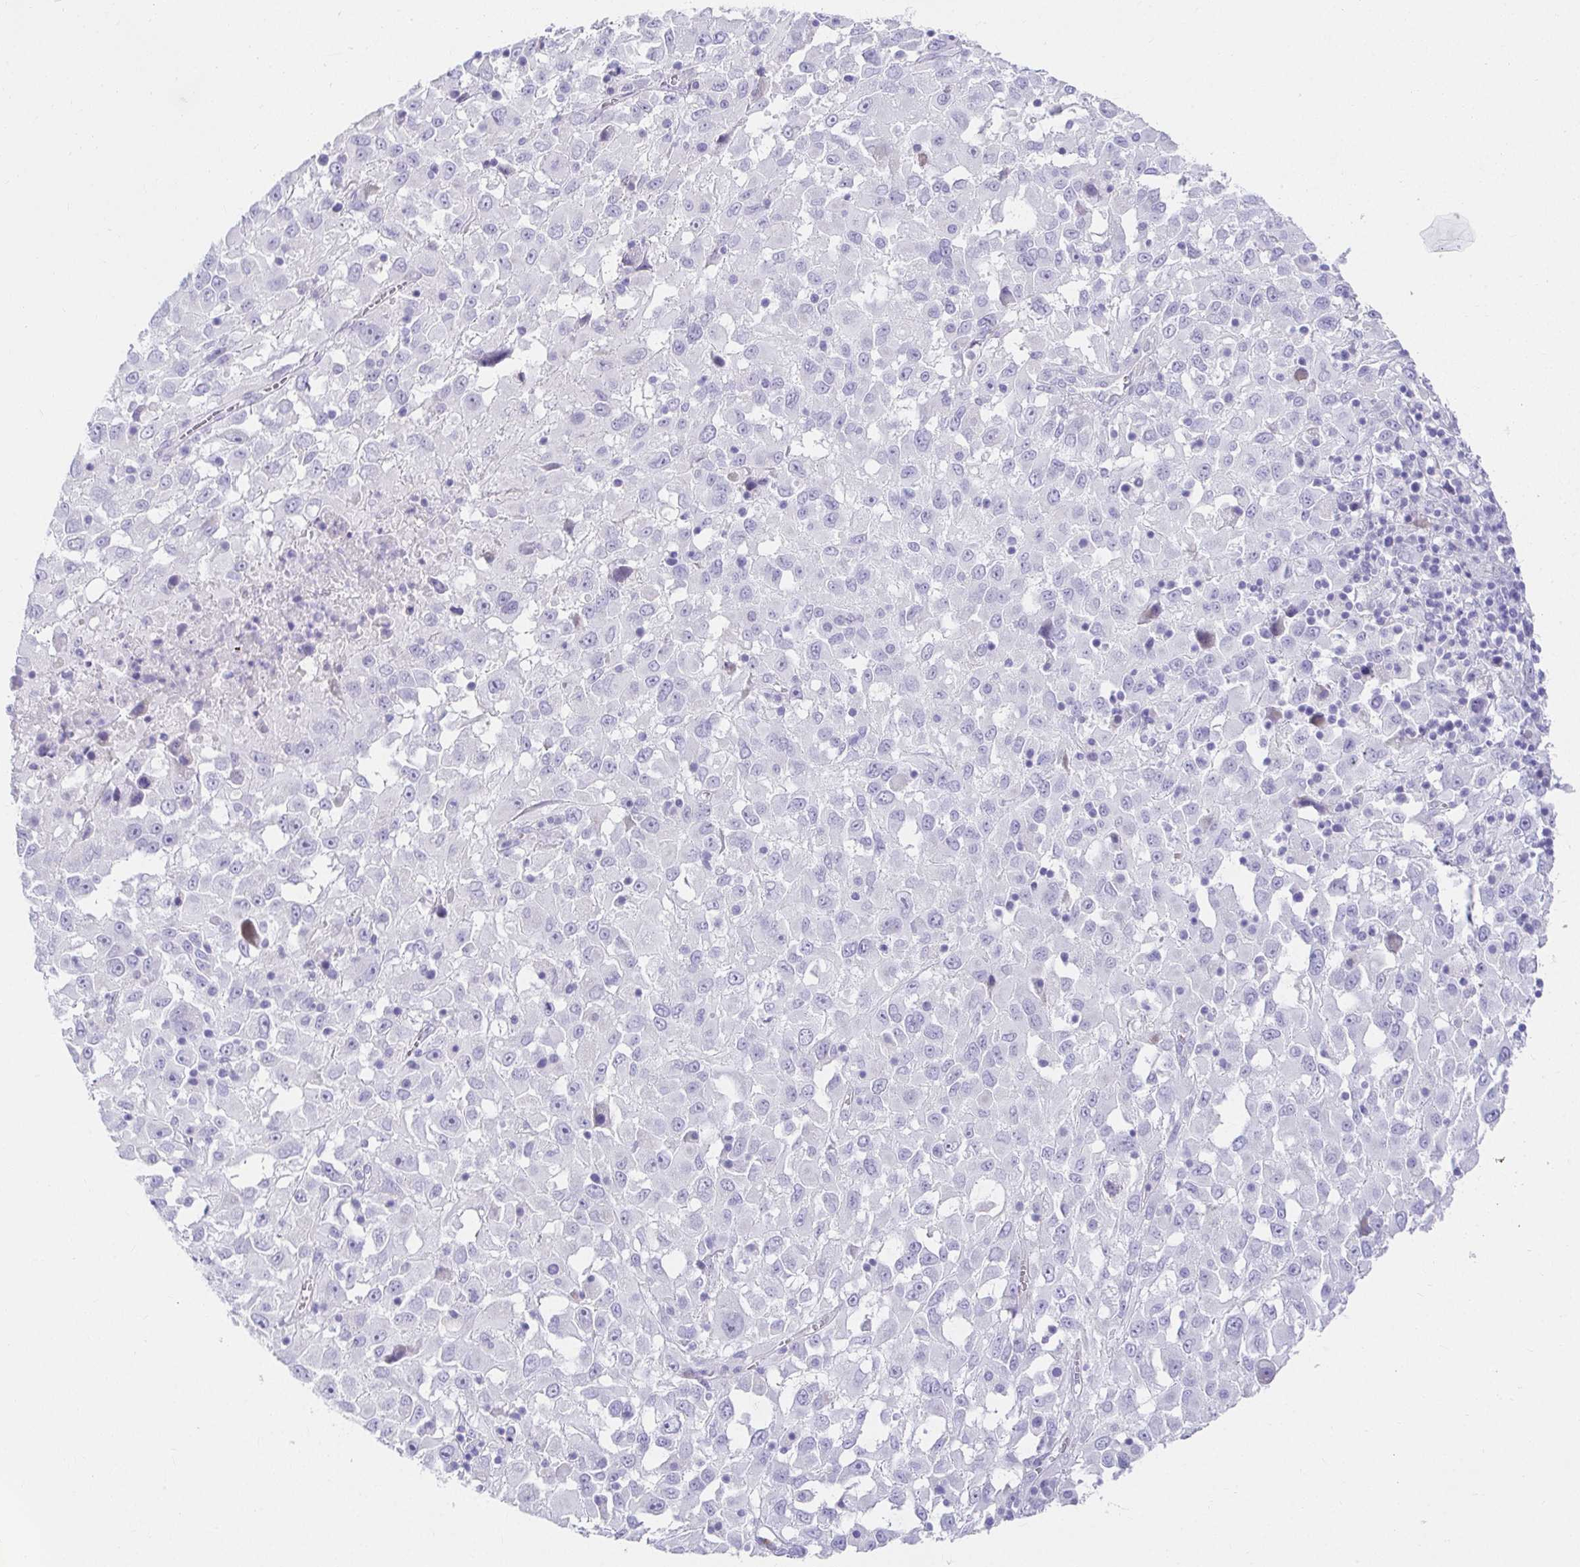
{"staining": {"intensity": "negative", "quantity": "none", "location": "none"}, "tissue": "melanoma", "cell_type": "Tumor cells", "image_type": "cancer", "snomed": [{"axis": "morphology", "description": "Malignant melanoma, Metastatic site"}, {"axis": "topography", "description": "Soft tissue"}], "caption": "Immunohistochemical staining of human melanoma demonstrates no significant positivity in tumor cells.", "gene": "VGLL1", "patient": {"sex": "male", "age": 50}}